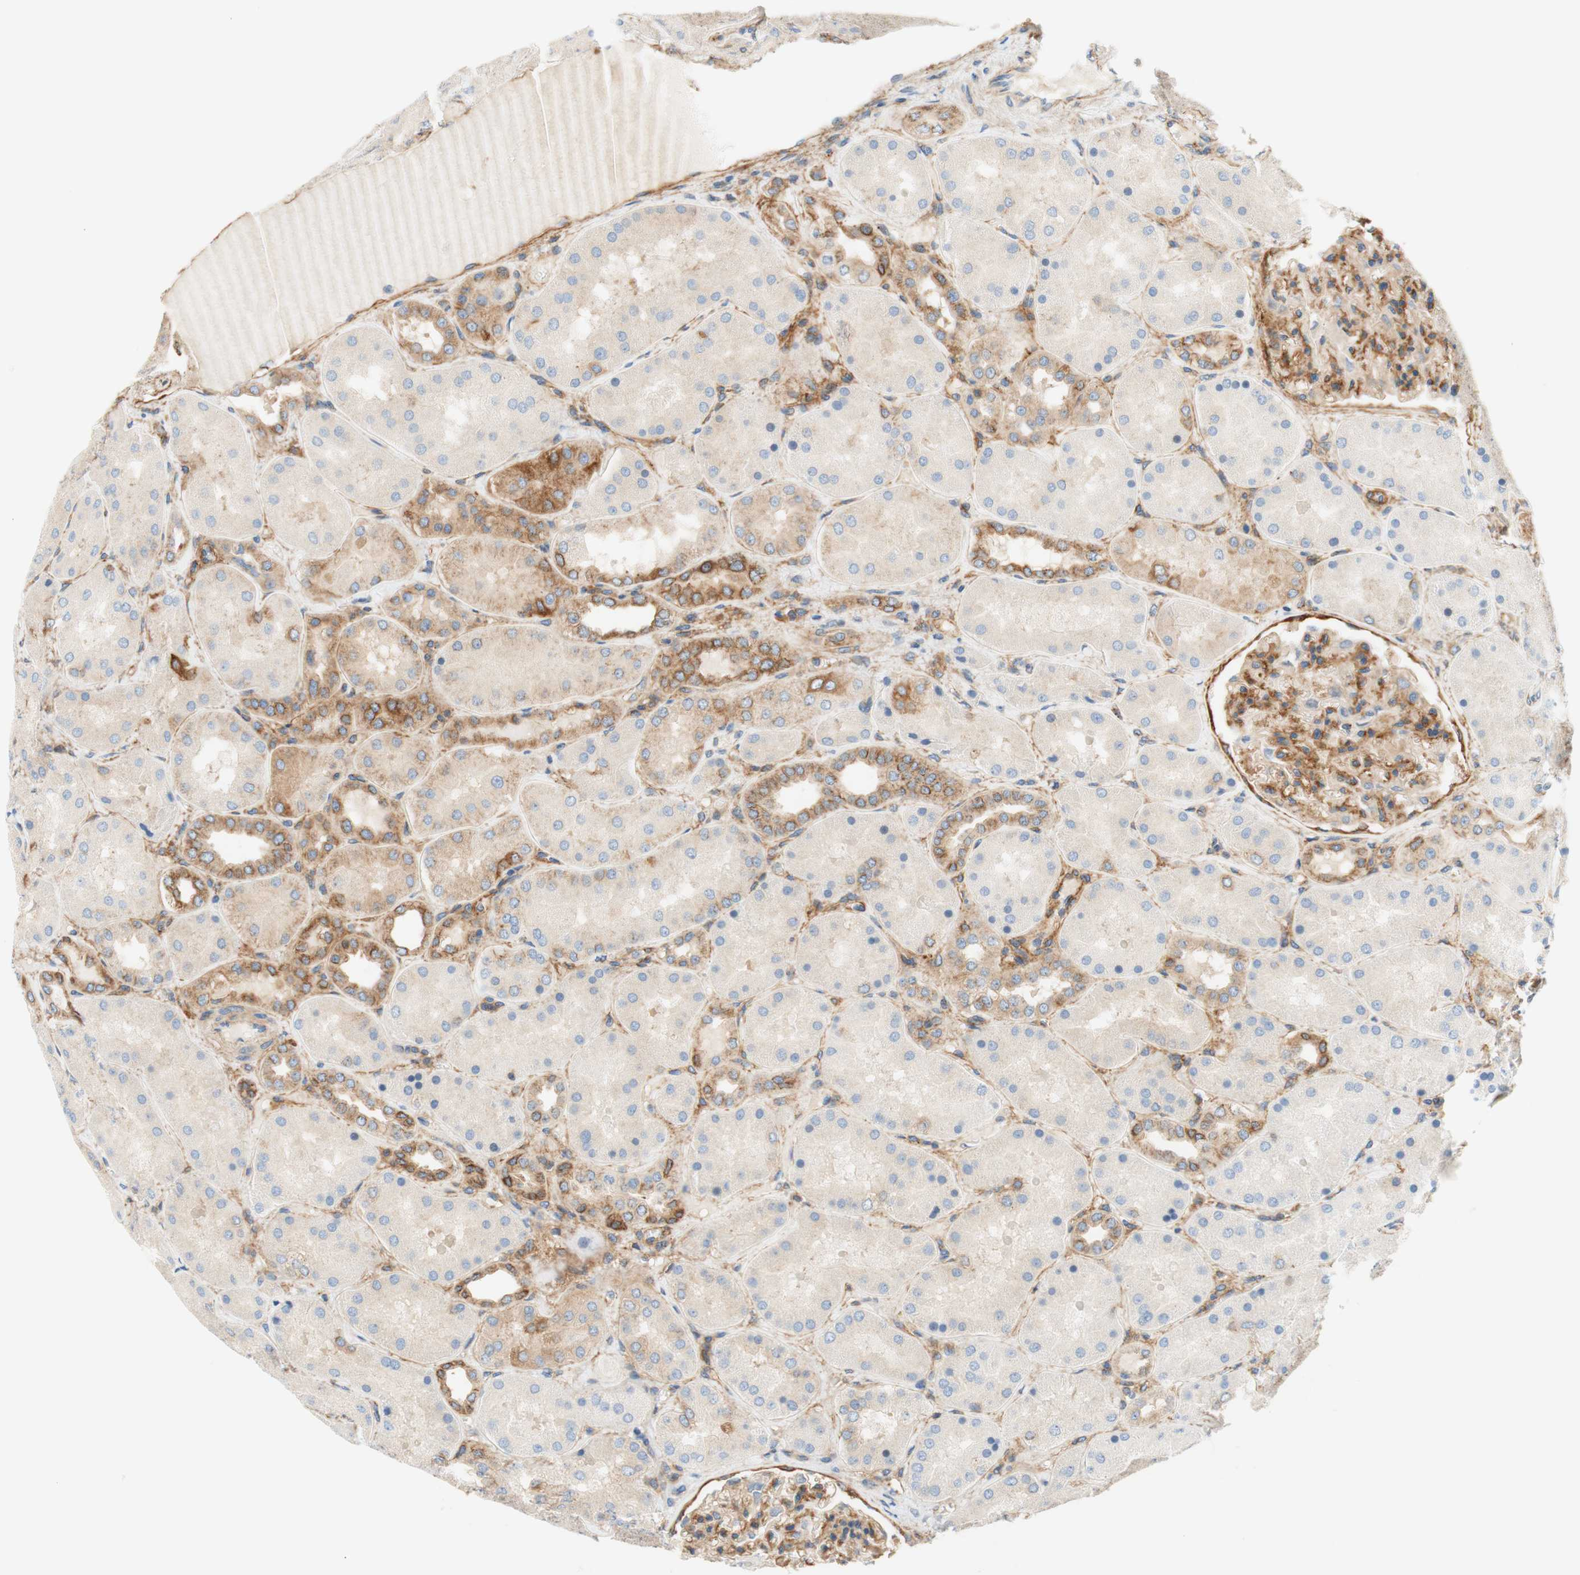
{"staining": {"intensity": "strong", "quantity": ">75%", "location": "cytoplasmic/membranous"}, "tissue": "kidney", "cell_type": "Cells in glomeruli", "image_type": "normal", "snomed": [{"axis": "morphology", "description": "Normal tissue, NOS"}, {"axis": "topography", "description": "Kidney"}], "caption": "Immunohistochemical staining of benign kidney exhibits high levels of strong cytoplasmic/membranous staining in about >75% of cells in glomeruli. The protein of interest is shown in brown color, while the nuclei are stained blue.", "gene": "VPS26A", "patient": {"sex": "female", "age": 56}}